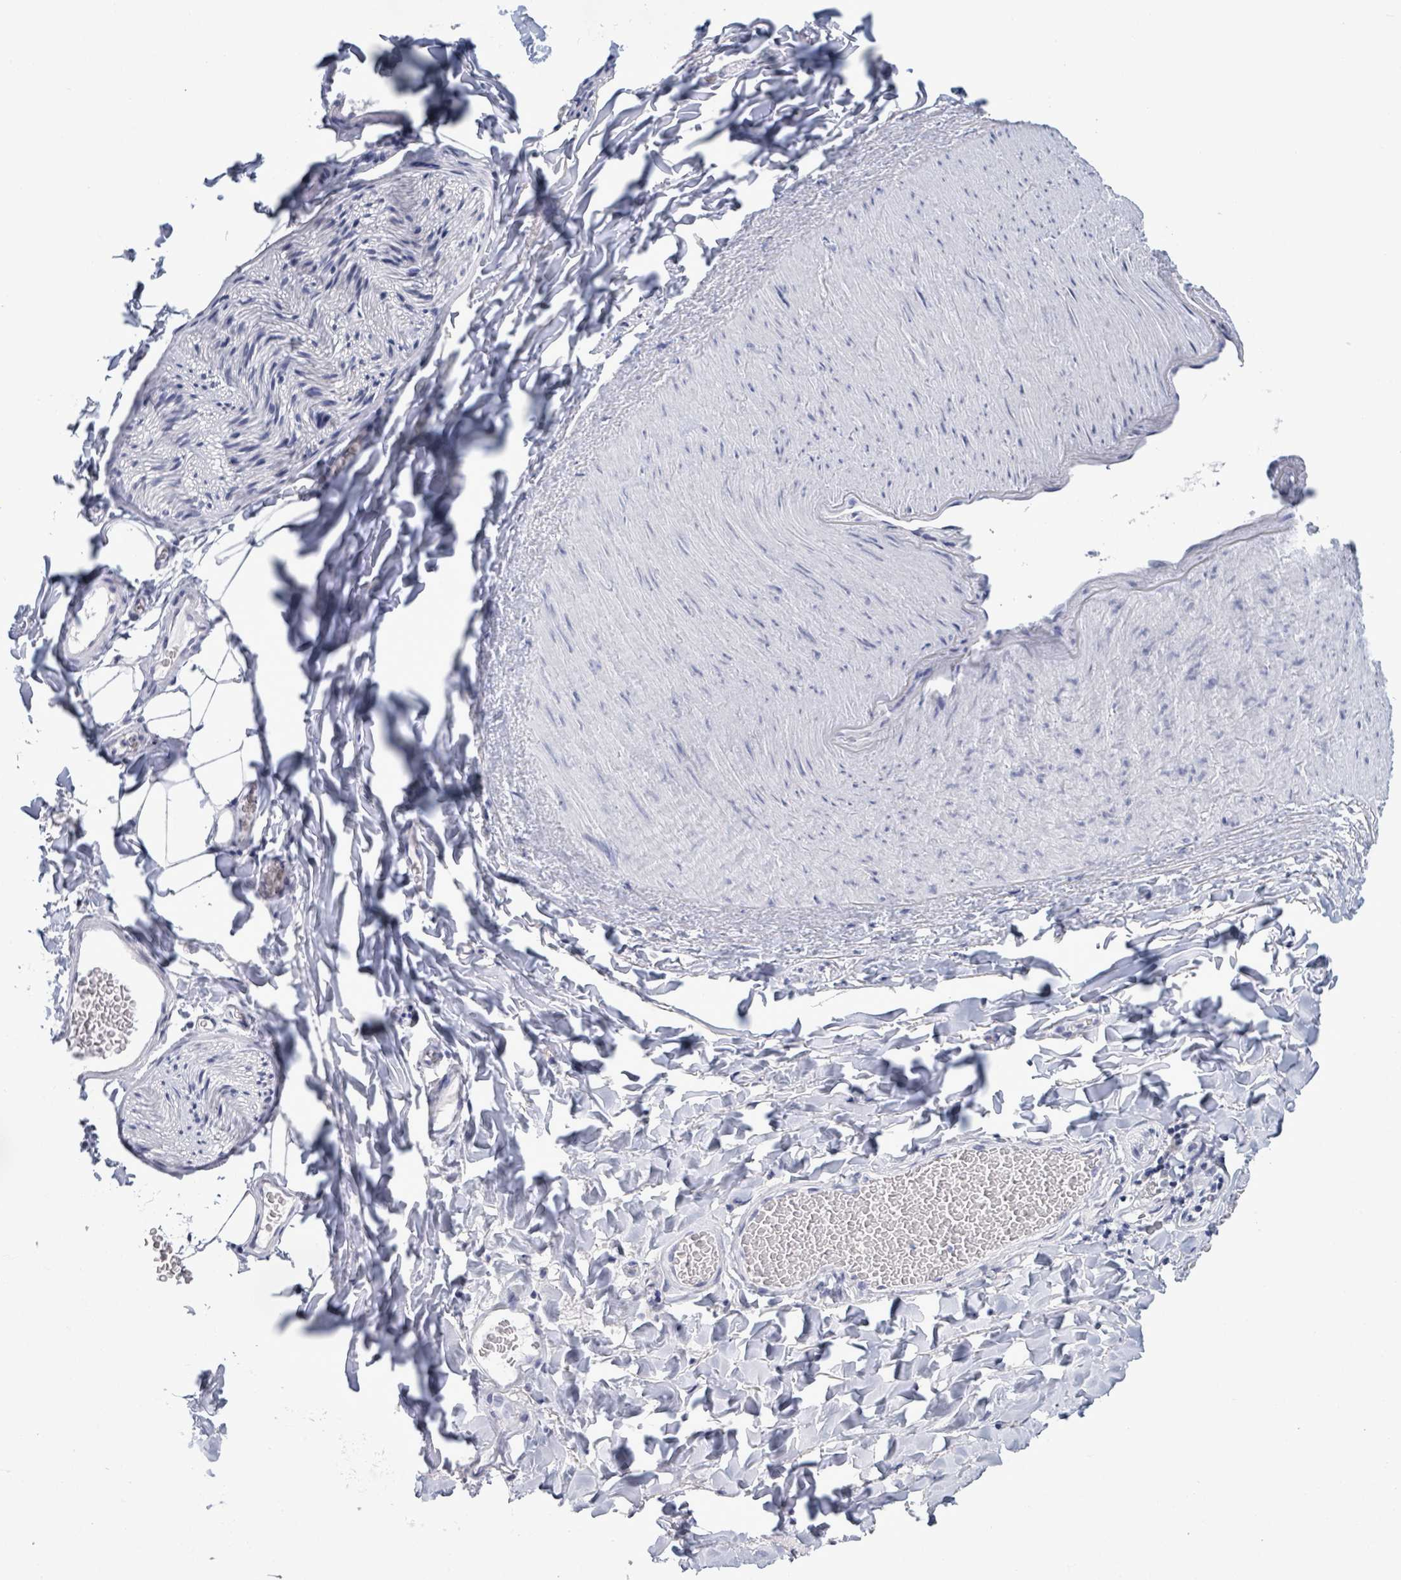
{"staining": {"intensity": "negative", "quantity": "none", "location": "none"}, "tissue": "adipose tissue", "cell_type": "Adipocytes", "image_type": "normal", "snomed": [{"axis": "morphology", "description": "Normal tissue, NOS"}, {"axis": "morphology", "description": "Carcinoma, NOS"}, {"axis": "topography", "description": "Pancreas"}, {"axis": "topography", "description": "Peripheral nerve tissue"}], "caption": "There is no significant staining in adipocytes of adipose tissue. (Brightfield microscopy of DAB (3,3'-diaminobenzidine) immunohistochemistry (IHC) at high magnification).", "gene": "BSG", "patient": {"sex": "female", "age": 29}}